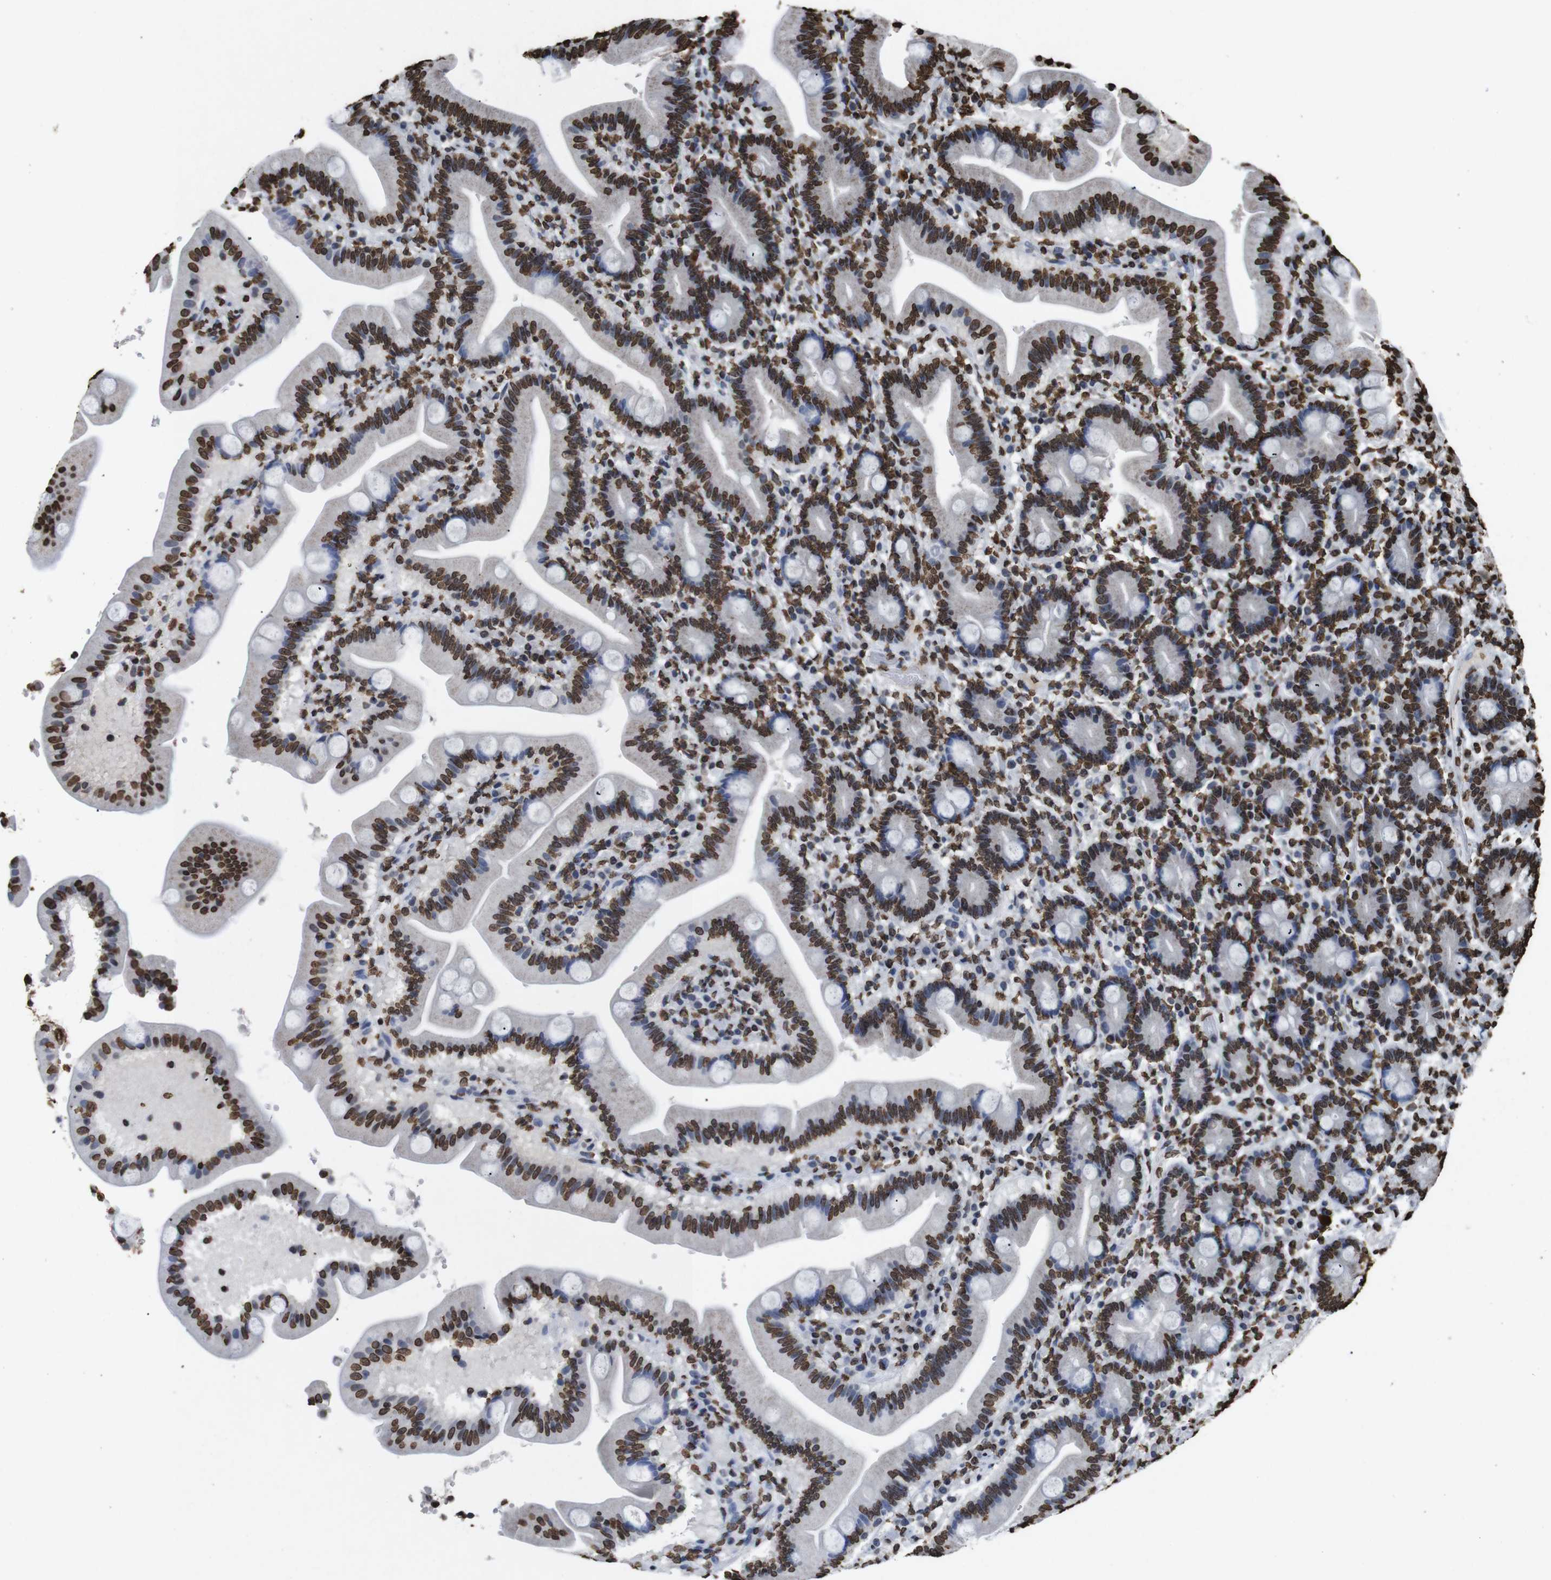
{"staining": {"intensity": "strong", "quantity": ">75%", "location": "nuclear"}, "tissue": "duodenum", "cell_type": "Glandular cells", "image_type": "normal", "snomed": [{"axis": "morphology", "description": "Normal tissue, NOS"}, {"axis": "topography", "description": "Duodenum"}], "caption": "Immunohistochemistry (IHC) of benign human duodenum demonstrates high levels of strong nuclear staining in about >75% of glandular cells.", "gene": "MDM2", "patient": {"sex": "male", "age": 54}}